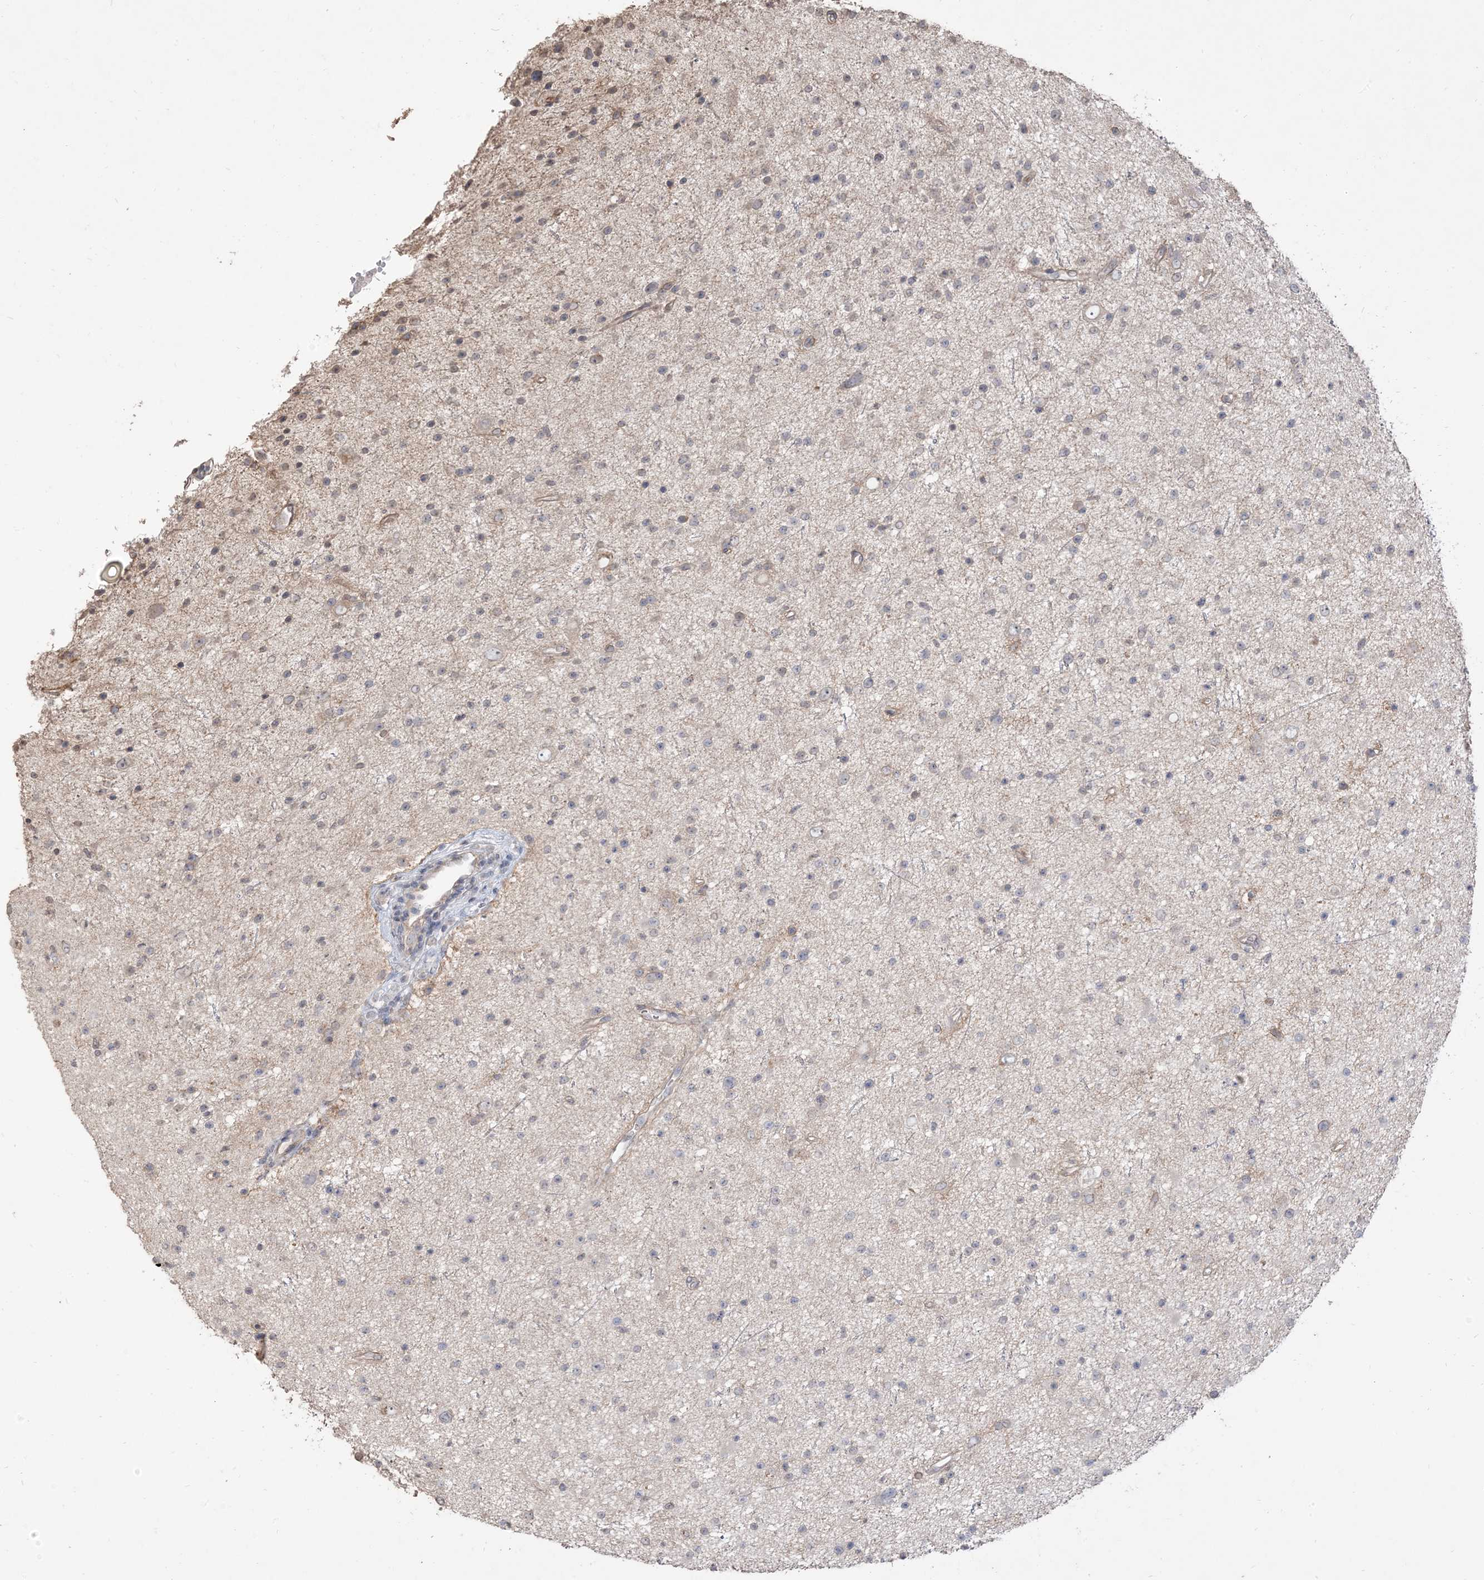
{"staining": {"intensity": "negative", "quantity": "none", "location": "none"}, "tissue": "glioma", "cell_type": "Tumor cells", "image_type": "cancer", "snomed": [{"axis": "morphology", "description": "Glioma, malignant, Low grade"}, {"axis": "topography", "description": "Cerebral cortex"}], "caption": "Glioma was stained to show a protein in brown. There is no significant expression in tumor cells. (IHC, brightfield microscopy, high magnification).", "gene": "RNF175", "patient": {"sex": "female", "age": 39}}